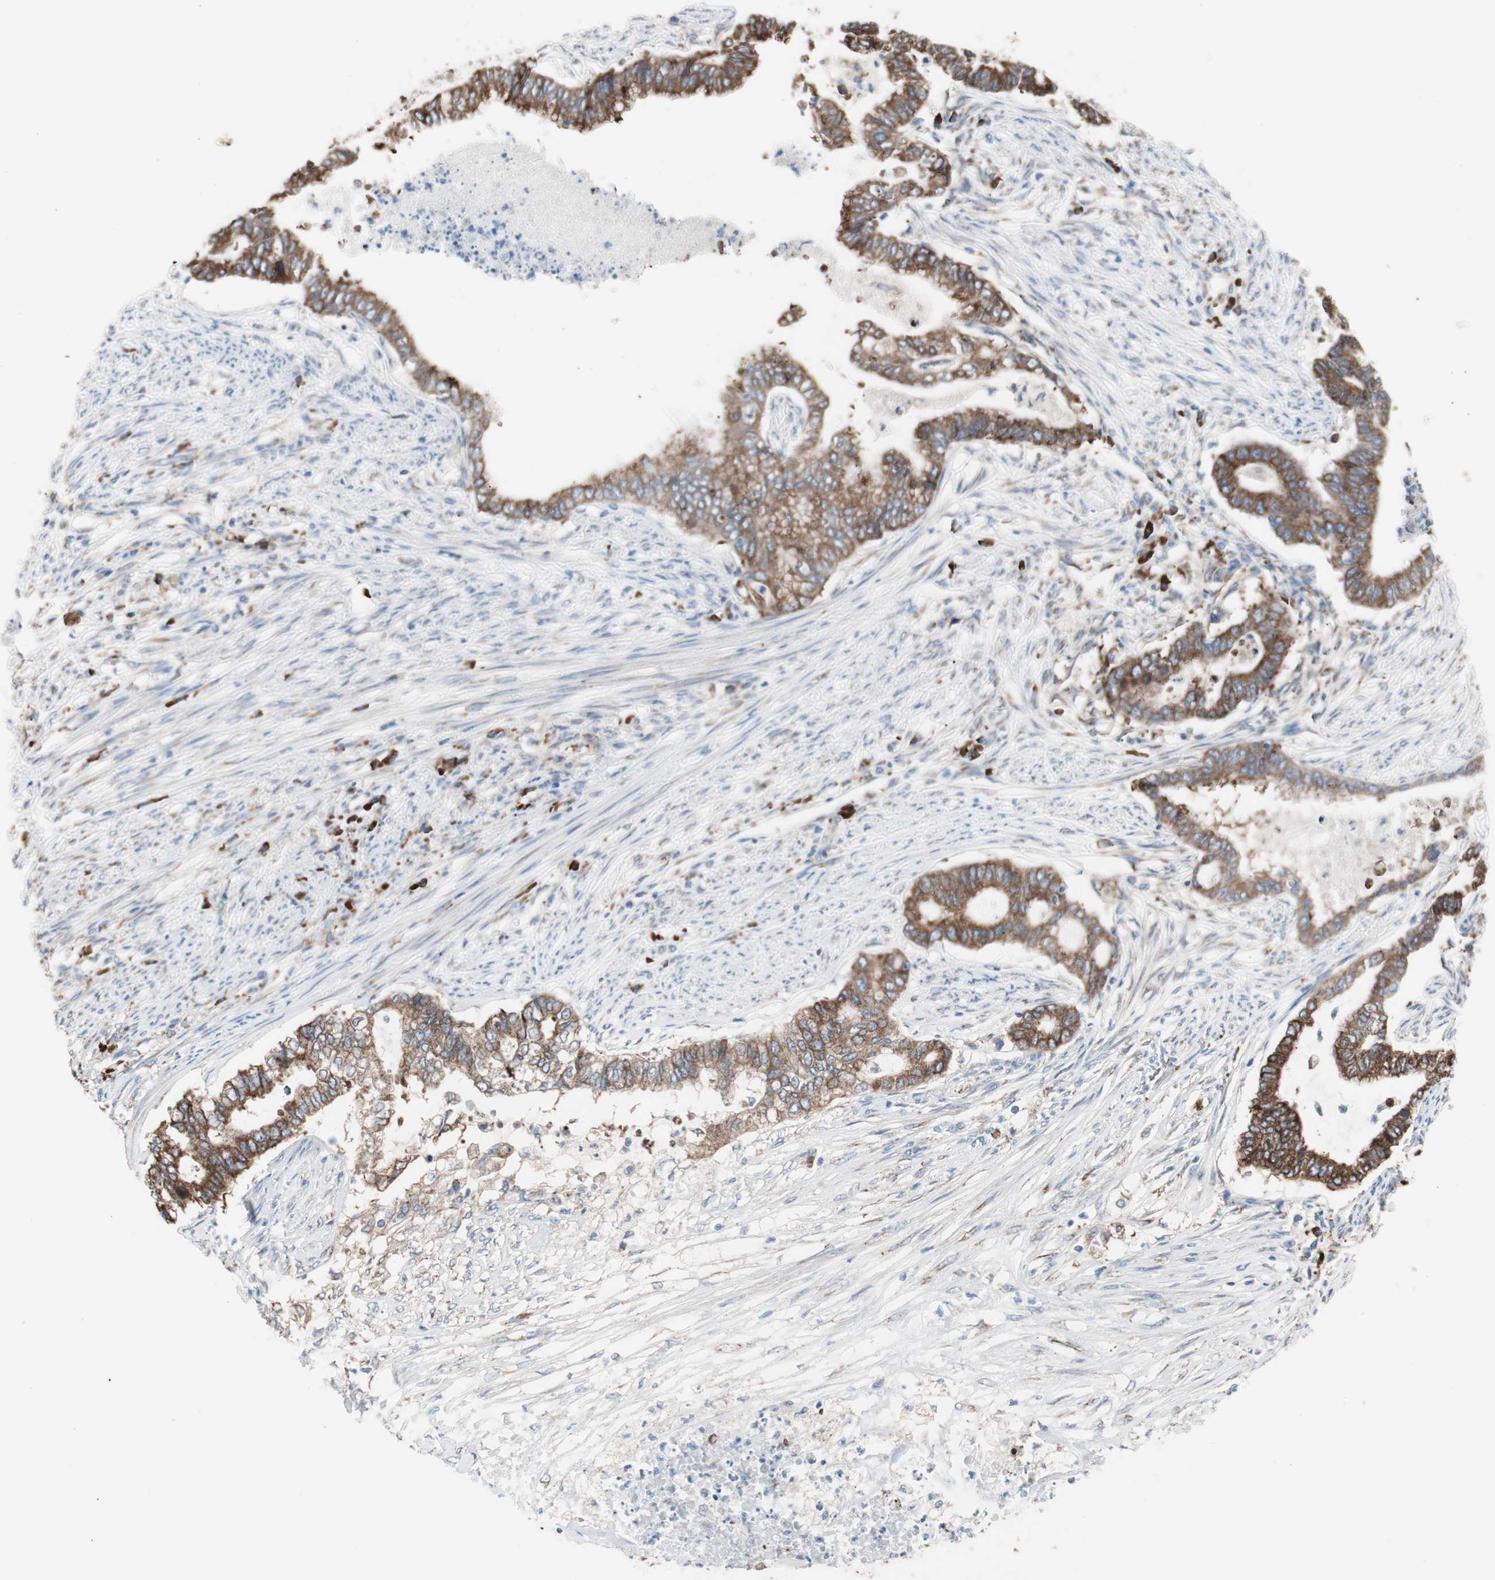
{"staining": {"intensity": "moderate", "quantity": ">75%", "location": "cytoplasmic/membranous"}, "tissue": "endometrial cancer", "cell_type": "Tumor cells", "image_type": "cancer", "snomed": [{"axis": "morphology", "description": "Adenocarcinoma, NOS"}, {"axis": "topography", "description": "Endometrium"}], "caption": "Tumor cells display medium levels of moderate cytoplasmic/membranous positivity in about >75% of cells in human adenocarcinoma (endometrial).", "gene": "SLC27A4", "patient": {"sex": "female", "age": 79}}